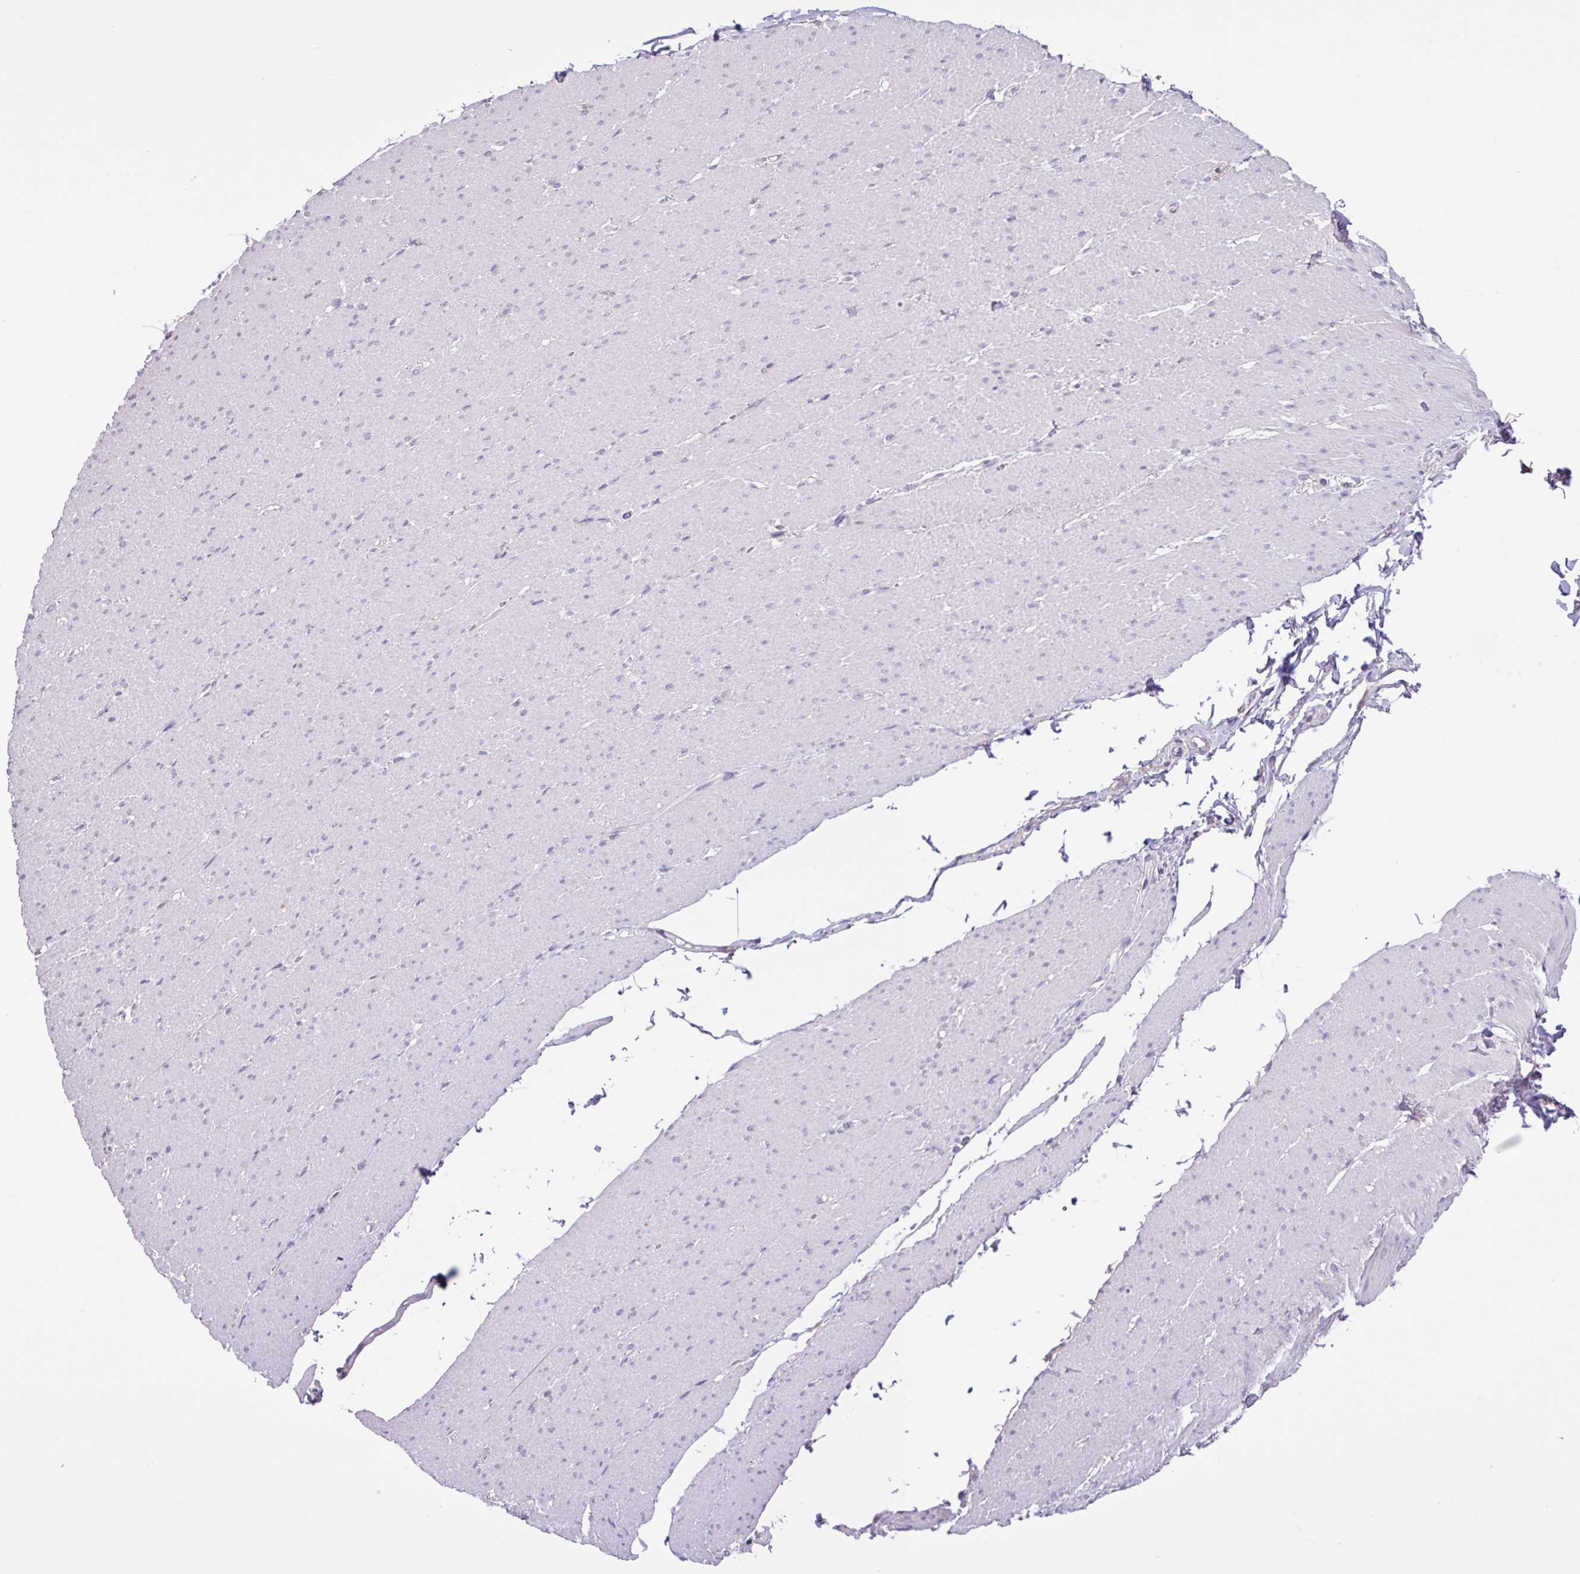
{"staining": {"intensity": "negative", "quantity": "none", "location": "none"}, "tissue": "smooth muscle", "cell_type": "Smooth muscle cells", "image_type": "normal", "snomed": [{"axis": "morphology", "description": "Normal tissue, NOS"}, {"axis": "topography", "description": "Smooth muscle"}, {"axis": "topography", "description": "Rectum"}], "caption": "The micrograph exhibits no significant staining in smooth muscle cells of smooth muscle.", "gene": "SFTPB", "patient": {"sex": "male", "age": 53}}